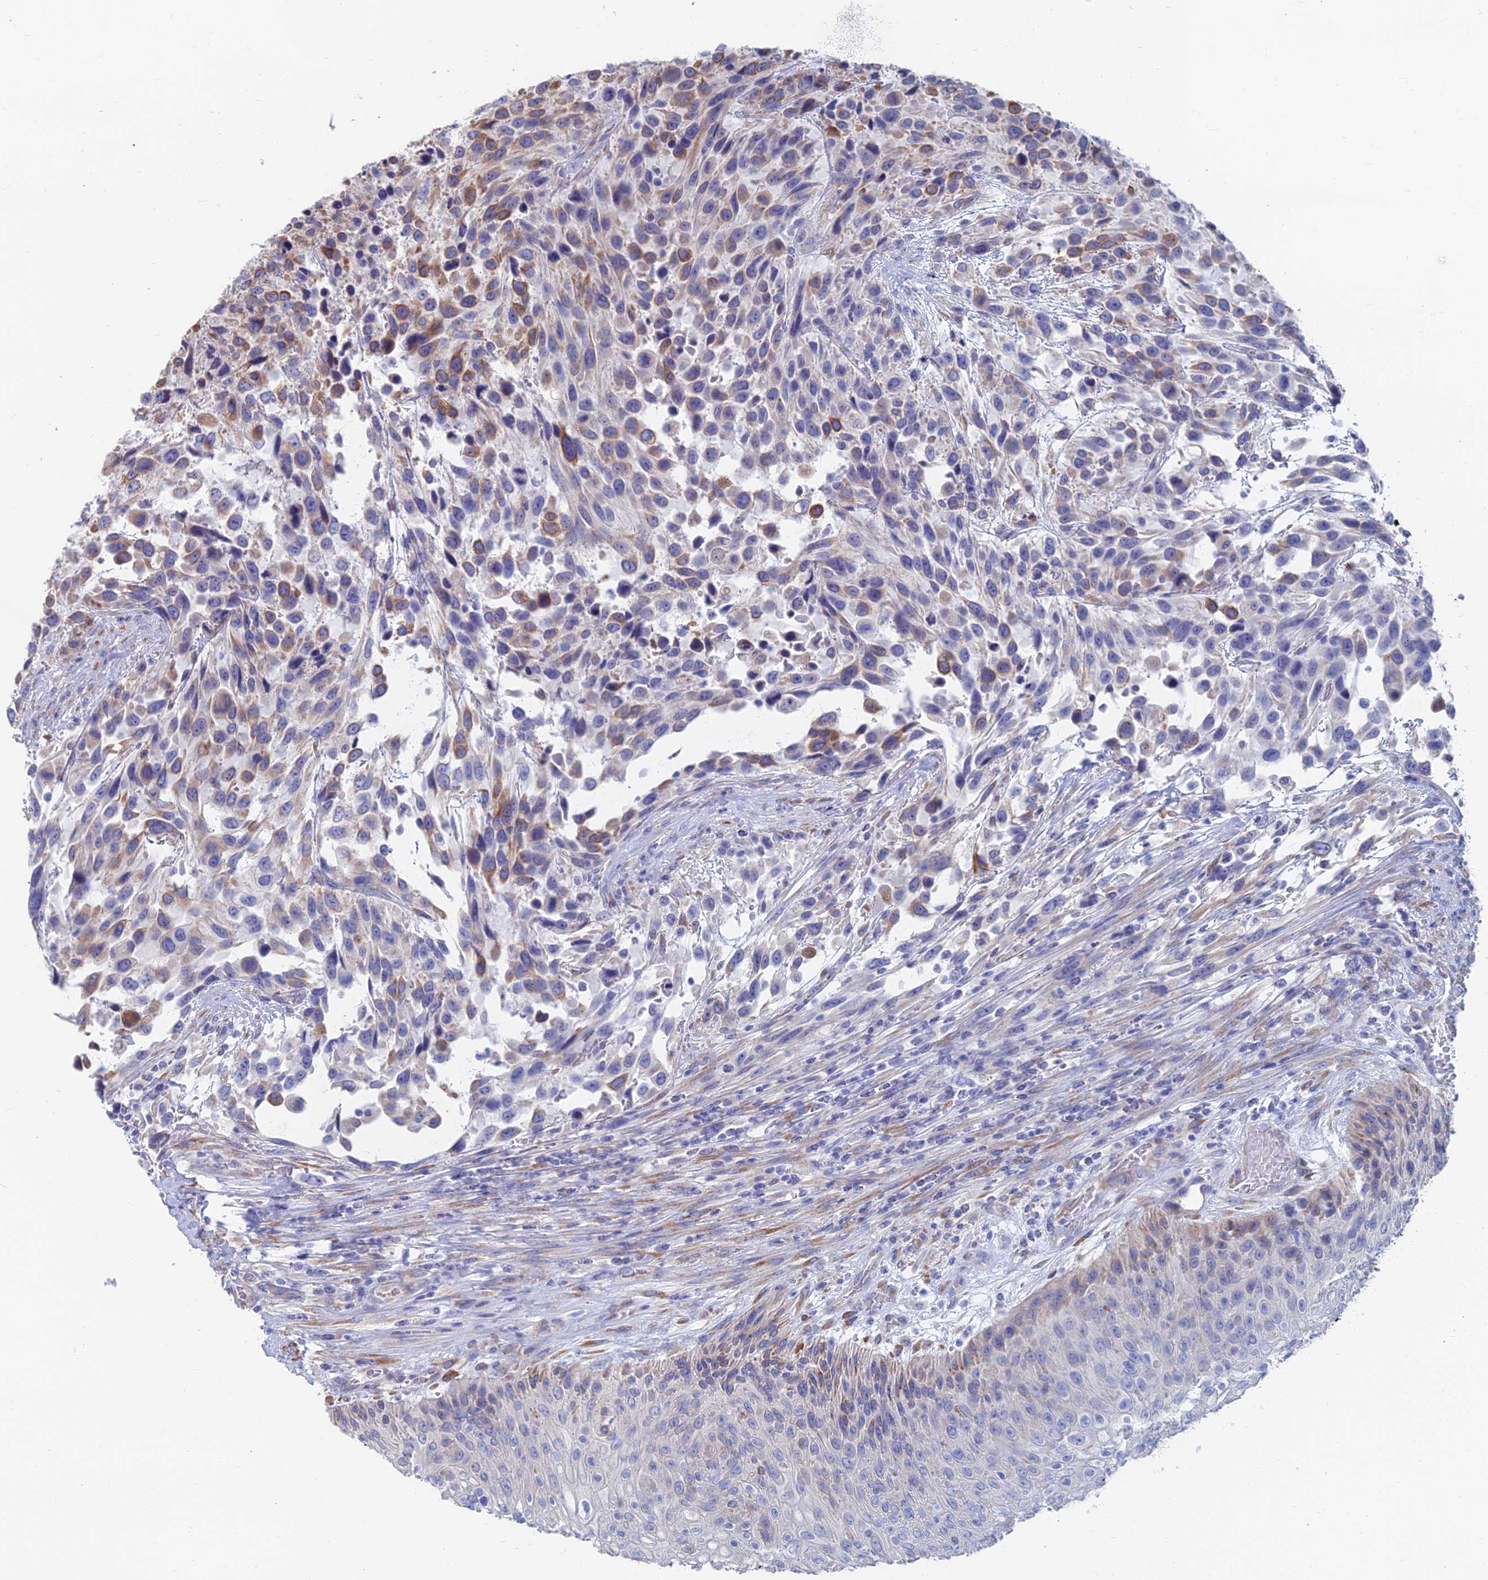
{"staining": {"intensity": "moderate", "quantity": "25%-75%", "location": "cytoplasmic/membranous"}, "tissue": "urothelial cancer", "cell_type": "Tumor cells", "image_type": "cancer", "snomed": [{"axis": "morphology", "description": "Urothelial carcinoma, High grade"}, {"axis": "topography", "description": "Urinary bladder"}], "caption": "Moderate cytoplasmic/membranous expression is seen in approximately 25%-75% of tumor cells in urothelial cancer.", "gene": "TNNT3", "patient": {"sex": "female", "age": 70}}